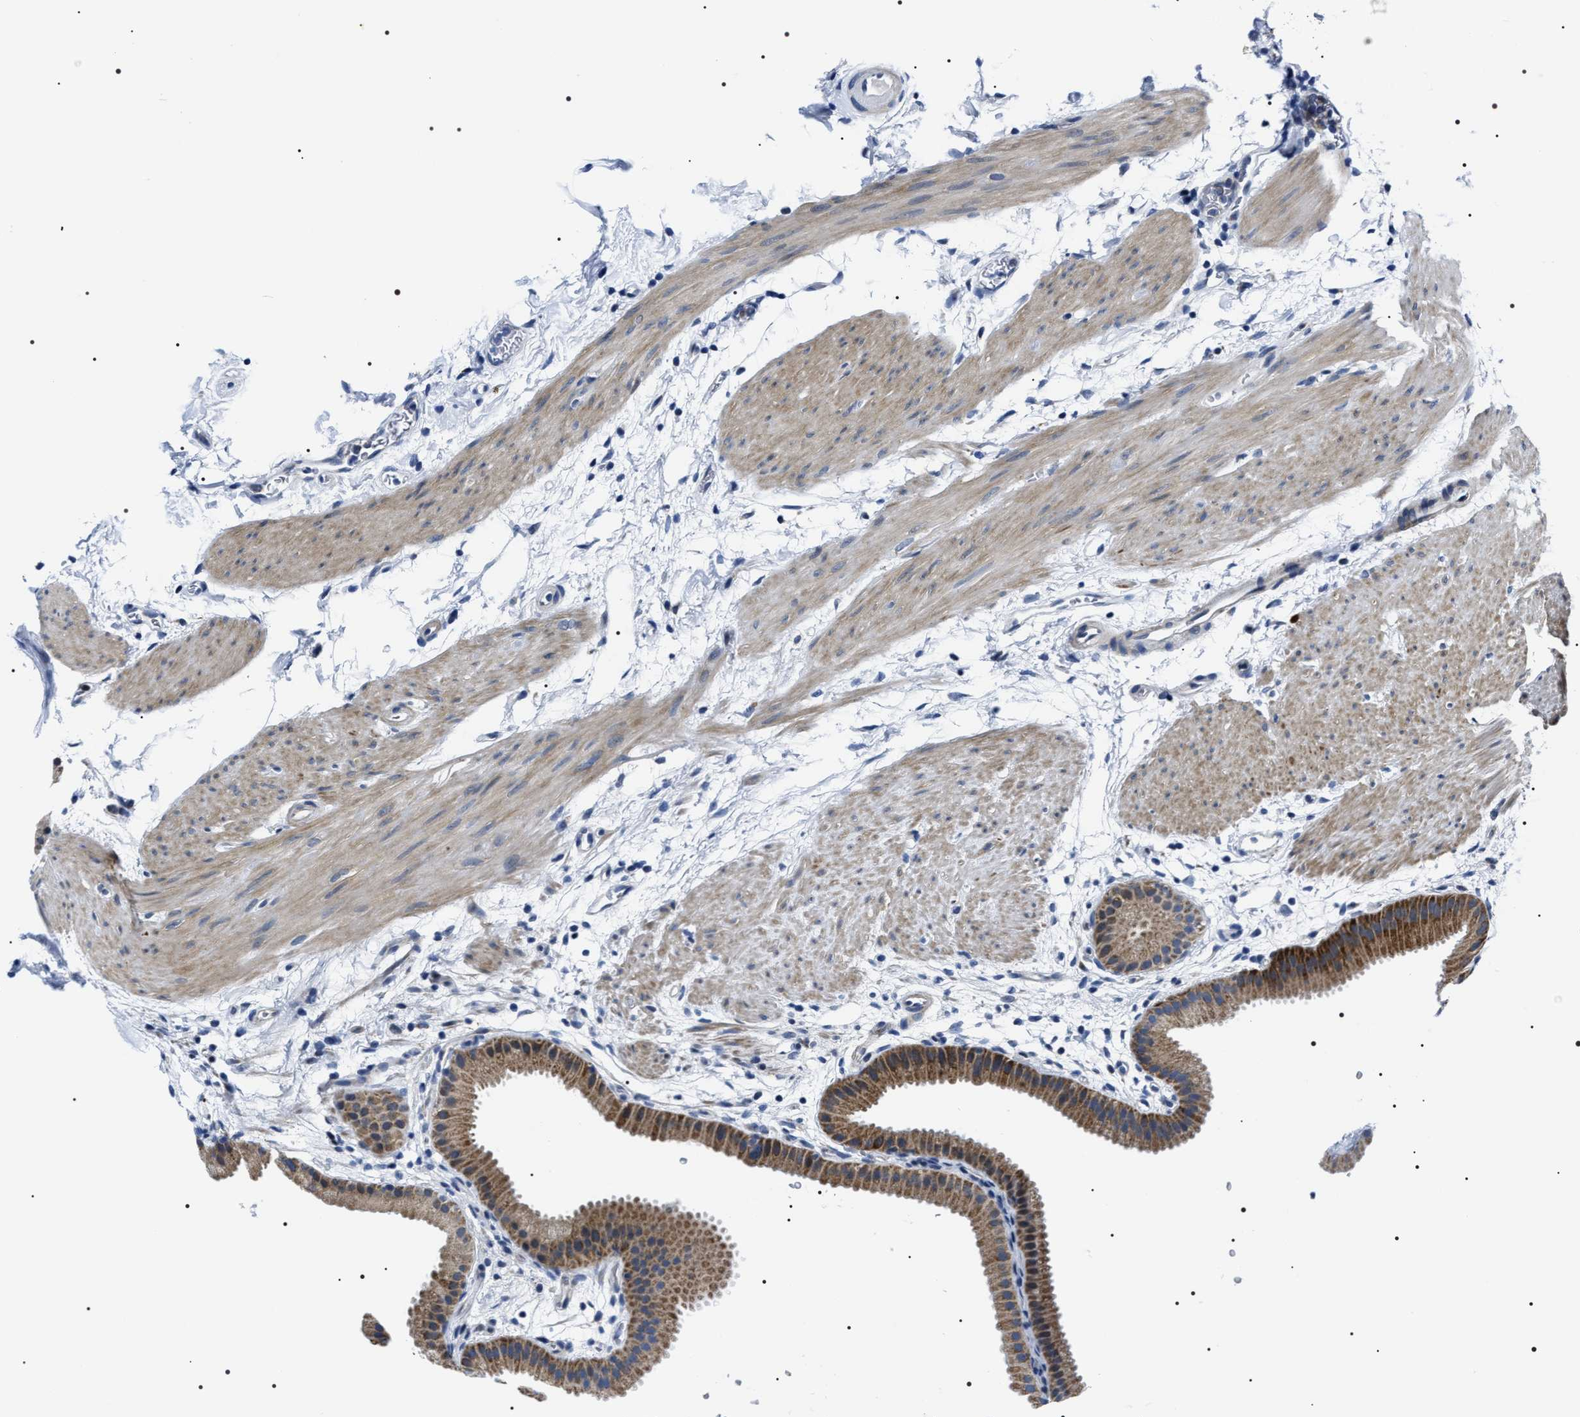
{"staining": {"intensity": "moderate", "quantity": ">75%", "location": "cytoplasmic/membranous"}, "tissue": "gallbladder", "cell_type": "Glandular cells", "image_type": "normal", "snomed": [{"axis": "morphology", "description": "Normal tissue, NOS"}, {"axis": "topography", "description": "Gallbladder"}], "caption": "Immunohistochemistry of benign gallbladder shows medium levels of moderate cytoplasmic/membranous positivity in about >75% of glandular cells. (Stains: DAB in brown, nuclei in blue, Microscopy: brightfield microscopy at high magnification).", "gene": "NTMT1", "patient": {"sex": "female", "age": 64}}